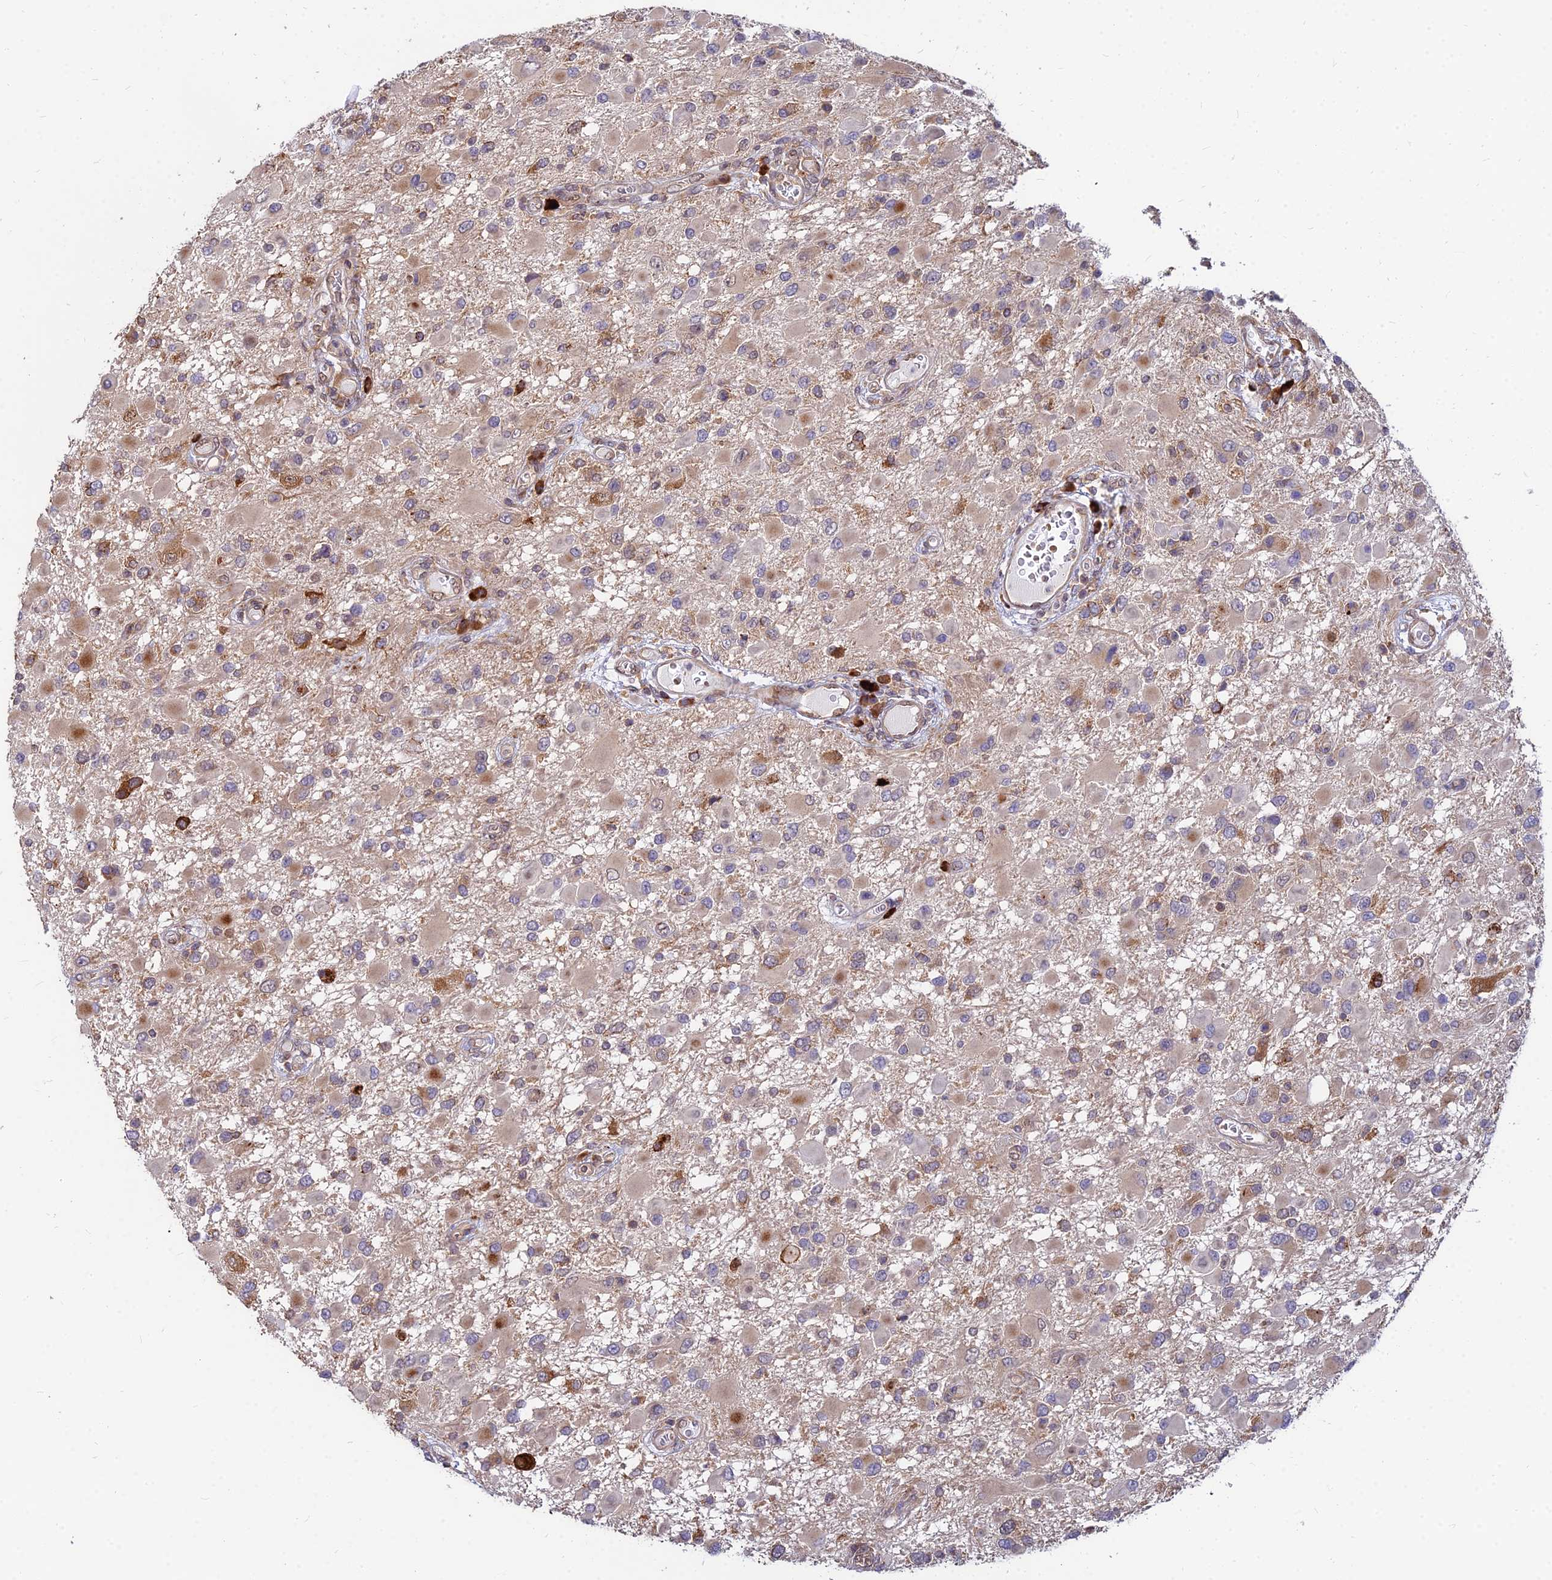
{"staining": {"intensity": "weak", "quantity": "<25%", "location": "cytoplasmic/membranous"}, "tissue": "glioma", "cell_type": "Tumor cells", "image_type": "cancer", "snomed": [{"axis": "morphology", "description": "Glioma, malignant, High grade"}, {"axis": "topography", "description": "Brain"}], "caption": "This micrograph is of malignant glioma (high-grade) stained with immunohistochemistry to label a protein in brown with the nuclei are counter-stained blue. There is no expression in tumor cells.", "gene": "CCT6B", "patient": {"sex": "male", "age": 53}}